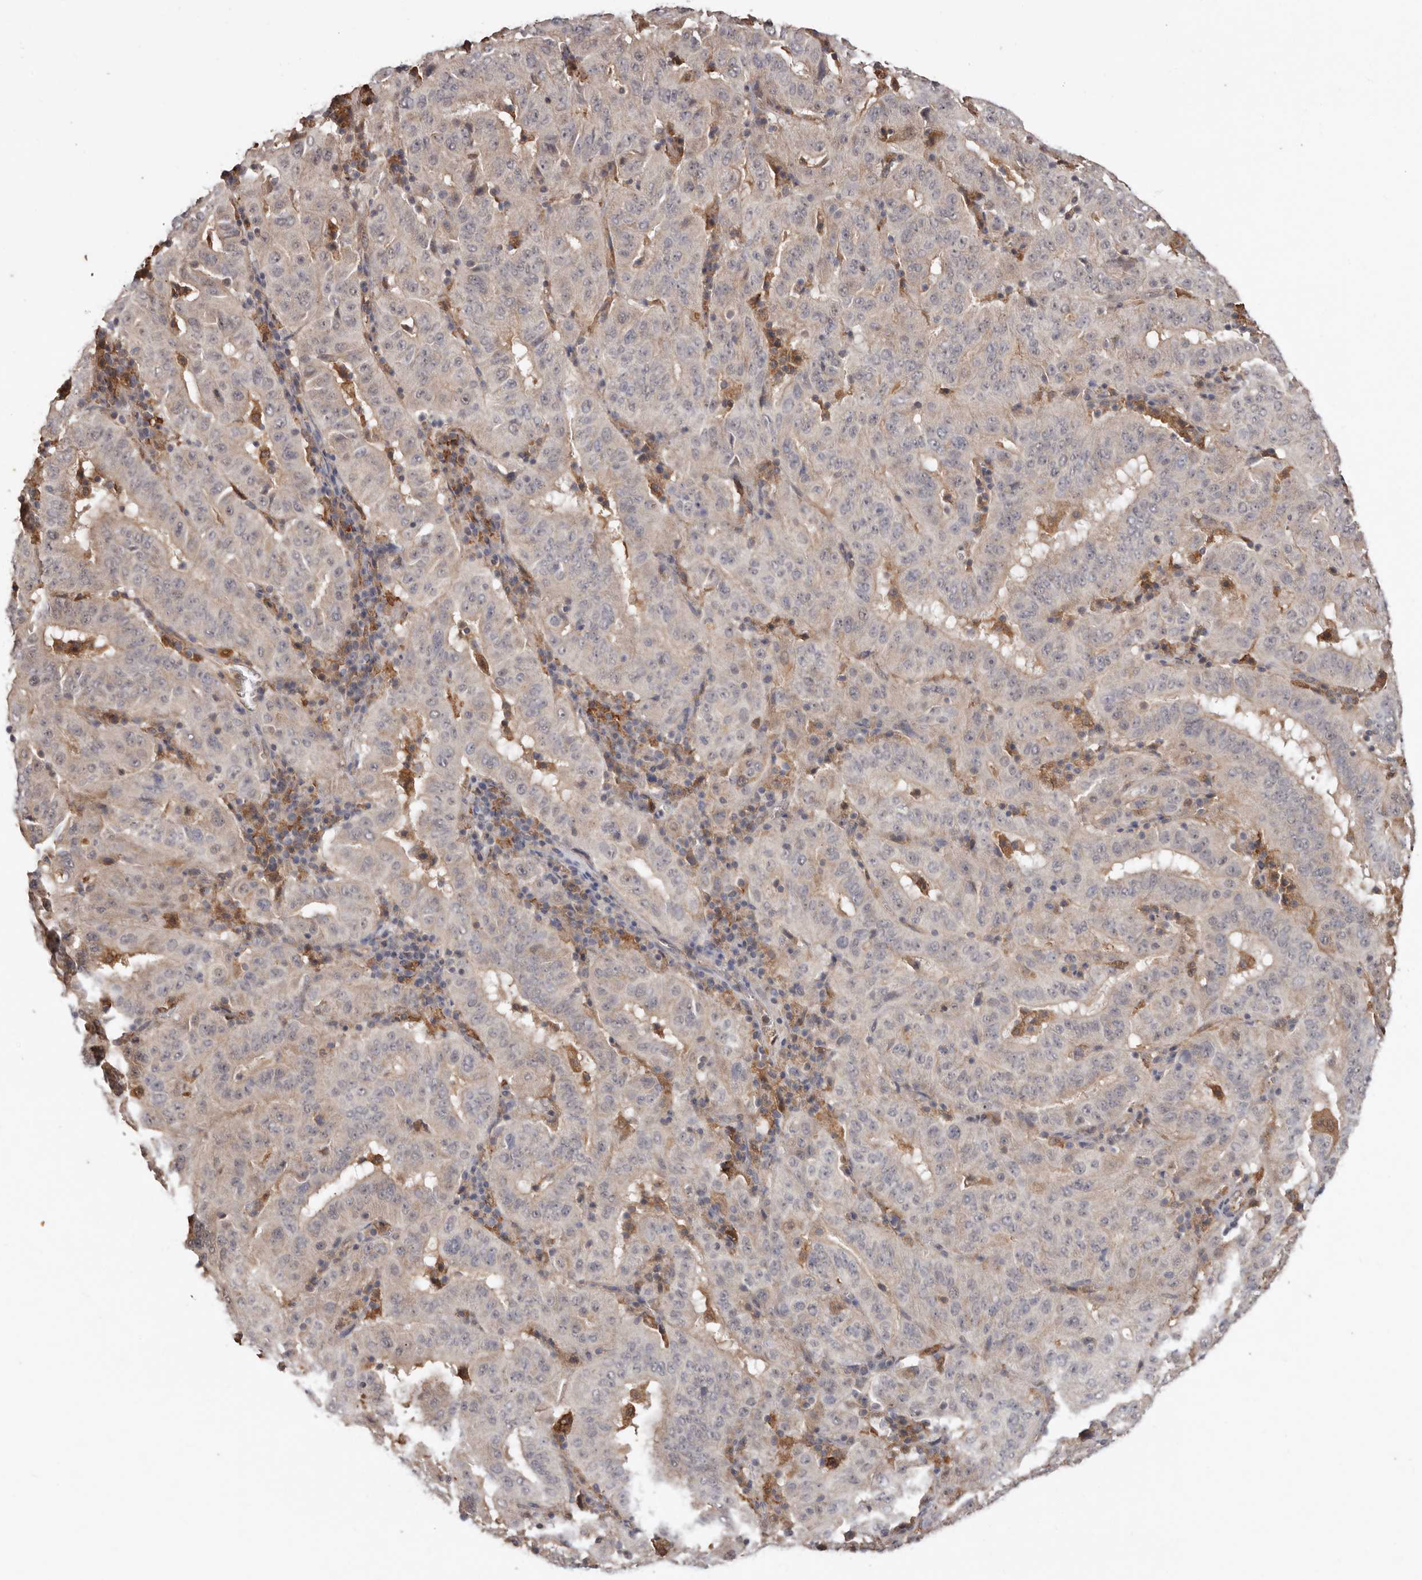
{"staining": {"intensity": "weak", "quantity": "25%-75%", "location": "cytoplasmic/membranous"}, "tissue": "pancreatic cancer", "cell_type": "Tumor cells", "image_type": "cancer", "snomed": [{"axis": "morphology", "description": "Adenocarcinoma, NOS"}, {"axis": "topography", "description": "Pancreas"}], "caption": "Protein staining displays weak cytoplasmic/membranous positivity in approximately 25%-75% of tumor cells in pancreatic adenocarcinoma. Nuclei are stained in blue.", "gene": "RSPO2", "patient": {"sex": "male", "age": 63}}